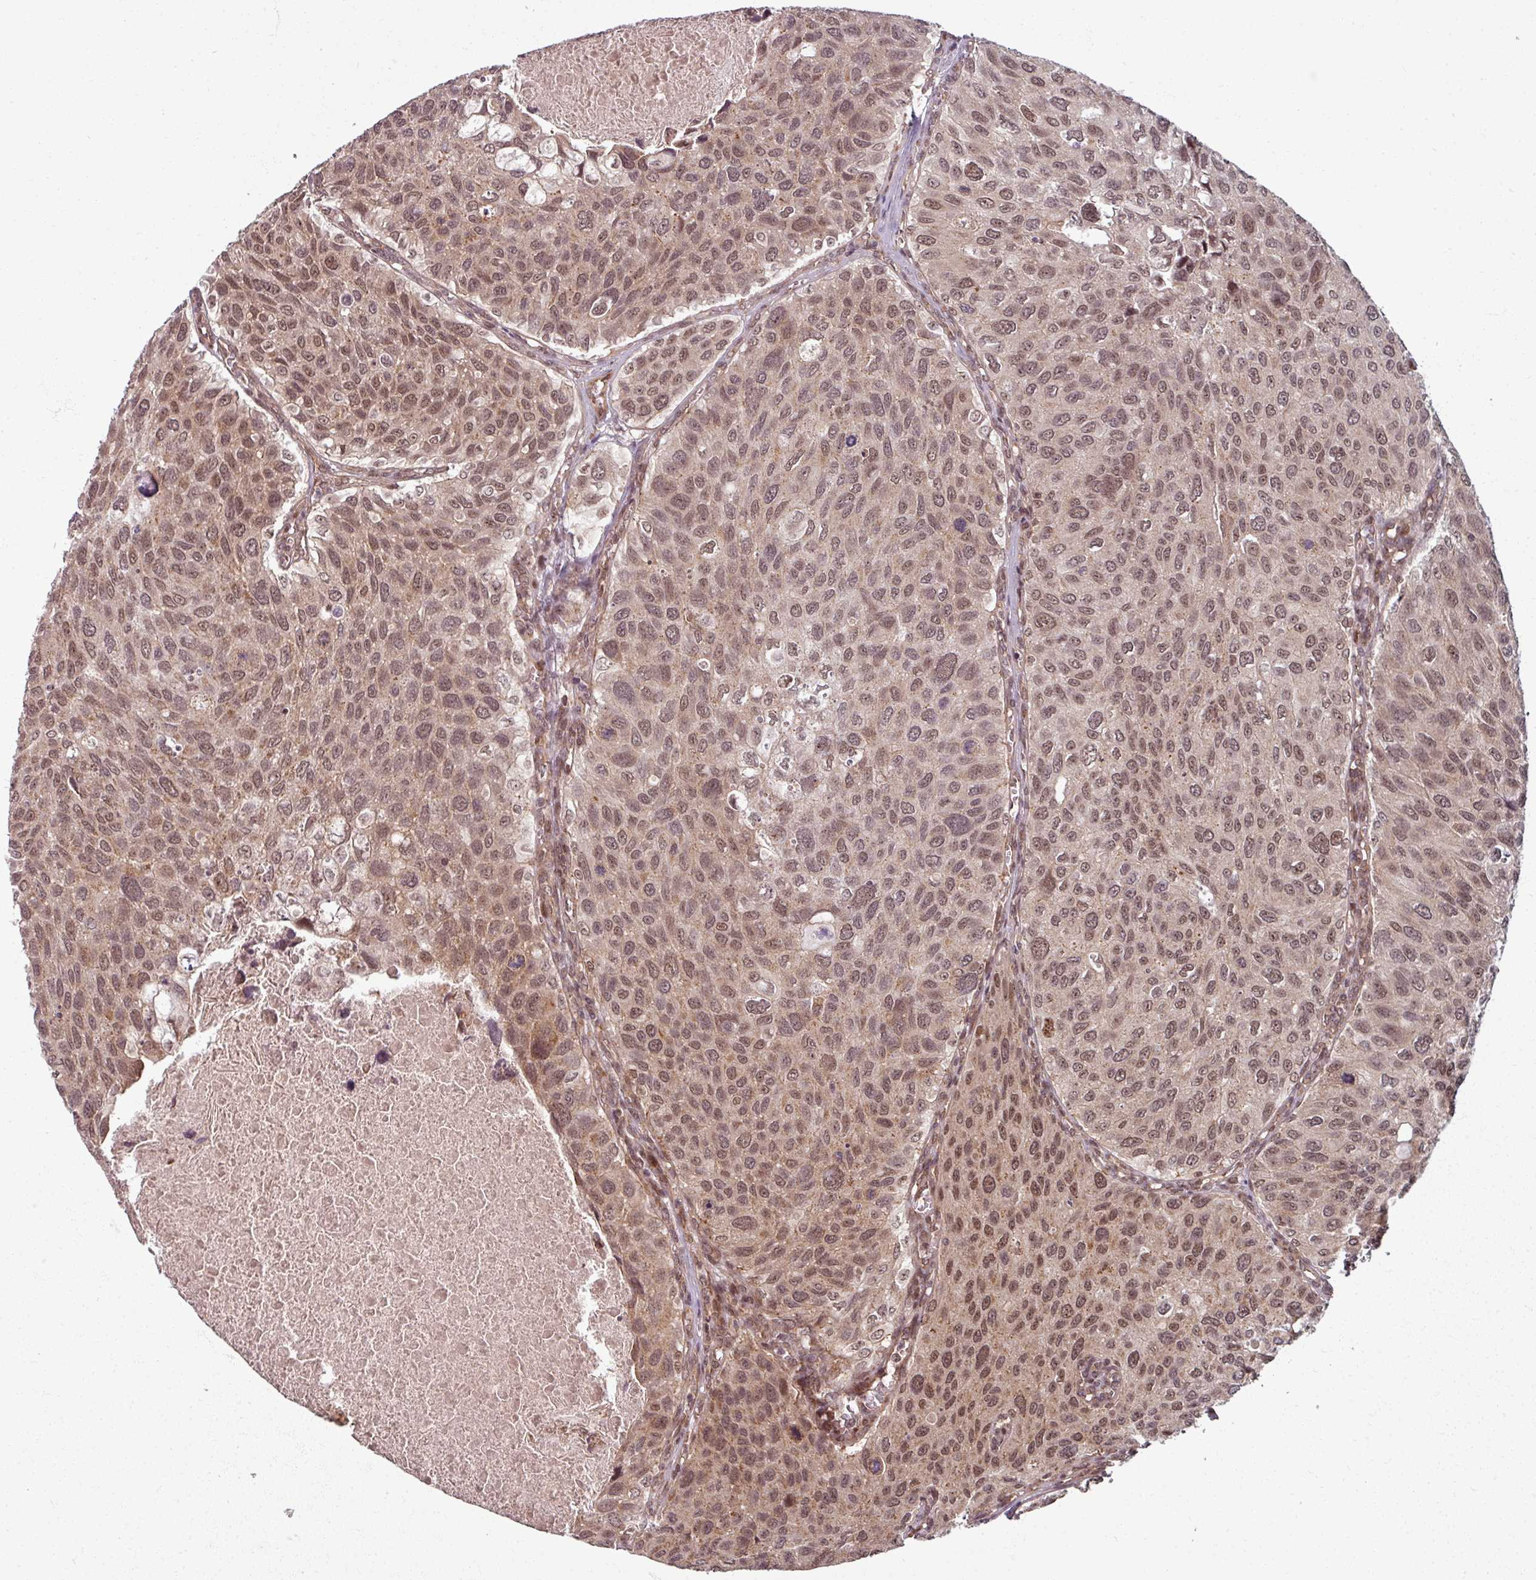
{"staining": {"intensity": "moderate", "quantity": ">75%", "location": "nuclear"}, "tissue": "urothelial cancer", "cell_type": "Tumor cells", "image_type": "cancer", "snomed": [{"axis": "morphology", "description": "Urothelial carcinoma, NOS"}, {"axis": "topography", "description": "Urinary bladder"}], "caption": "High-magnification brightfield microscopy of transitional cell carcinoma stained with DAB (brown) and counterstained with hematoxylin (blue). tumor cells exhibit moderate nuclear positivity is appreciated in about>75% of cells.", "gene": "SWI5", "patient": {"sex": "male", "age": 80}}